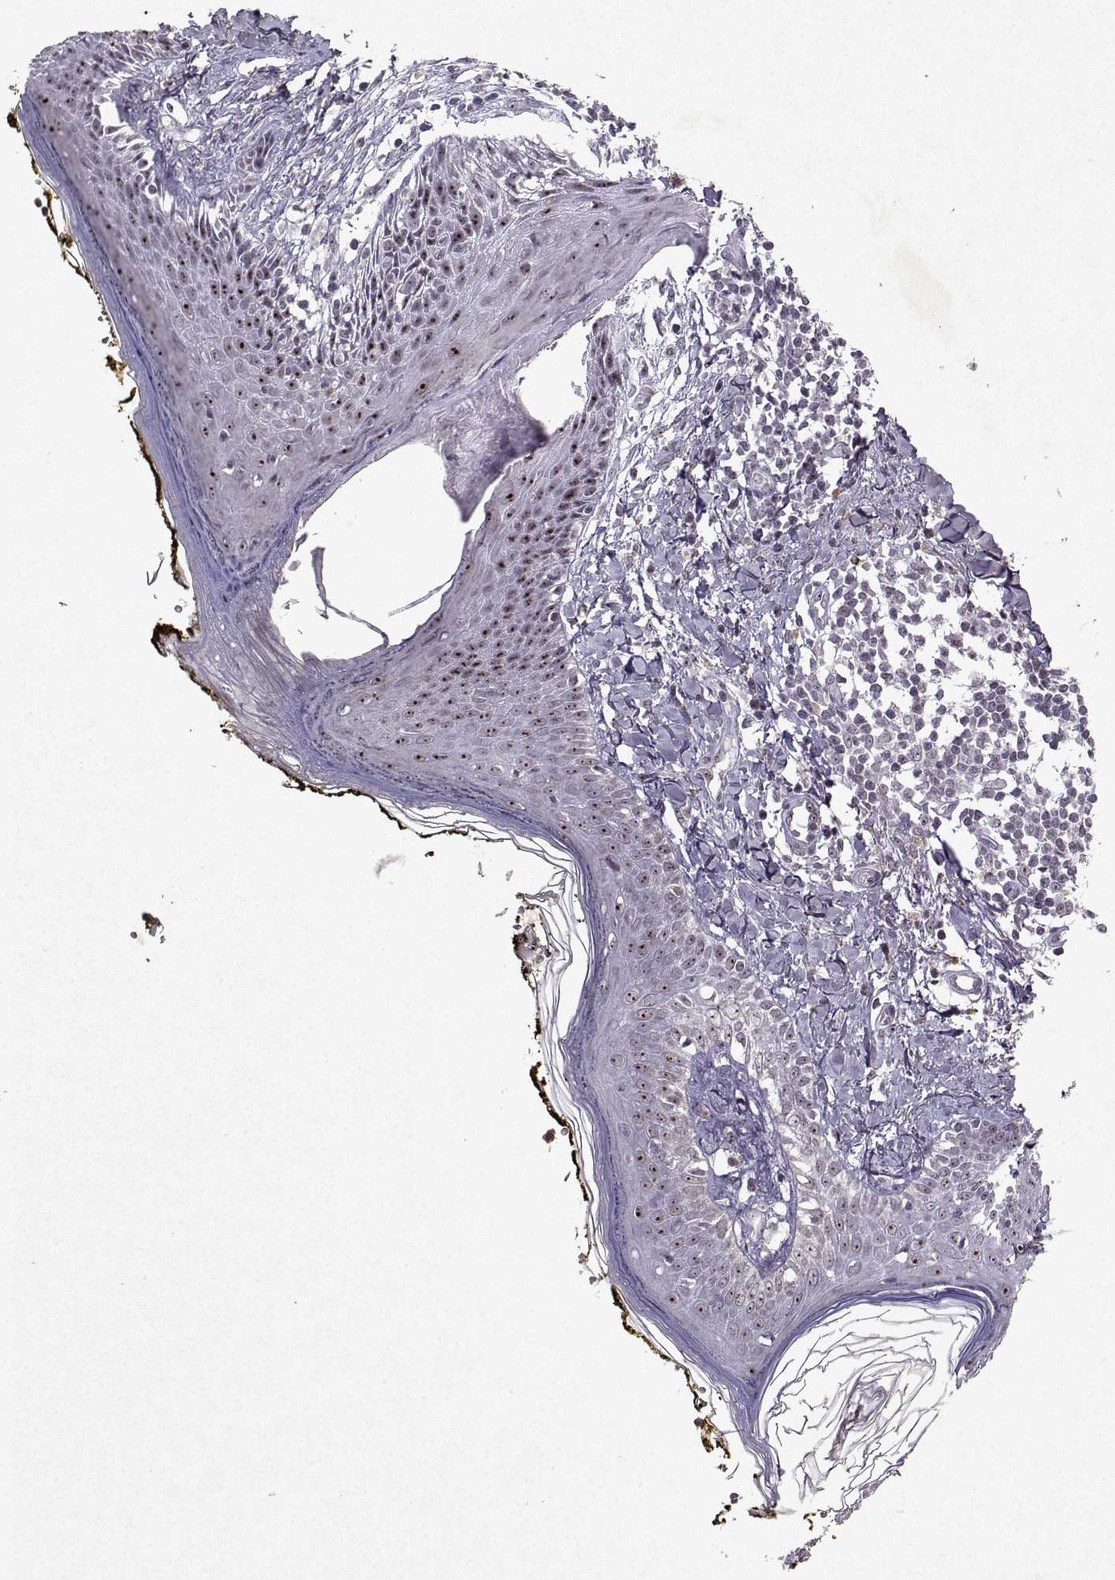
{"staining": {"intensity": "negative", "quantity": "none", "location": "none"}, "tissue": "skin", "cell_type": "Fibroblasts", "image_type": "normal", "snomed": [{"axis": "morphology", "description": "Normal tissue, NOS"}, {"axis": "topography", "description": "Skin"}], "caption": "The micrograph demonstrates no staining of fibroblasts in normal skin.", "gene": "DDX56", "patient": {"sex": "male", "age": 76}}